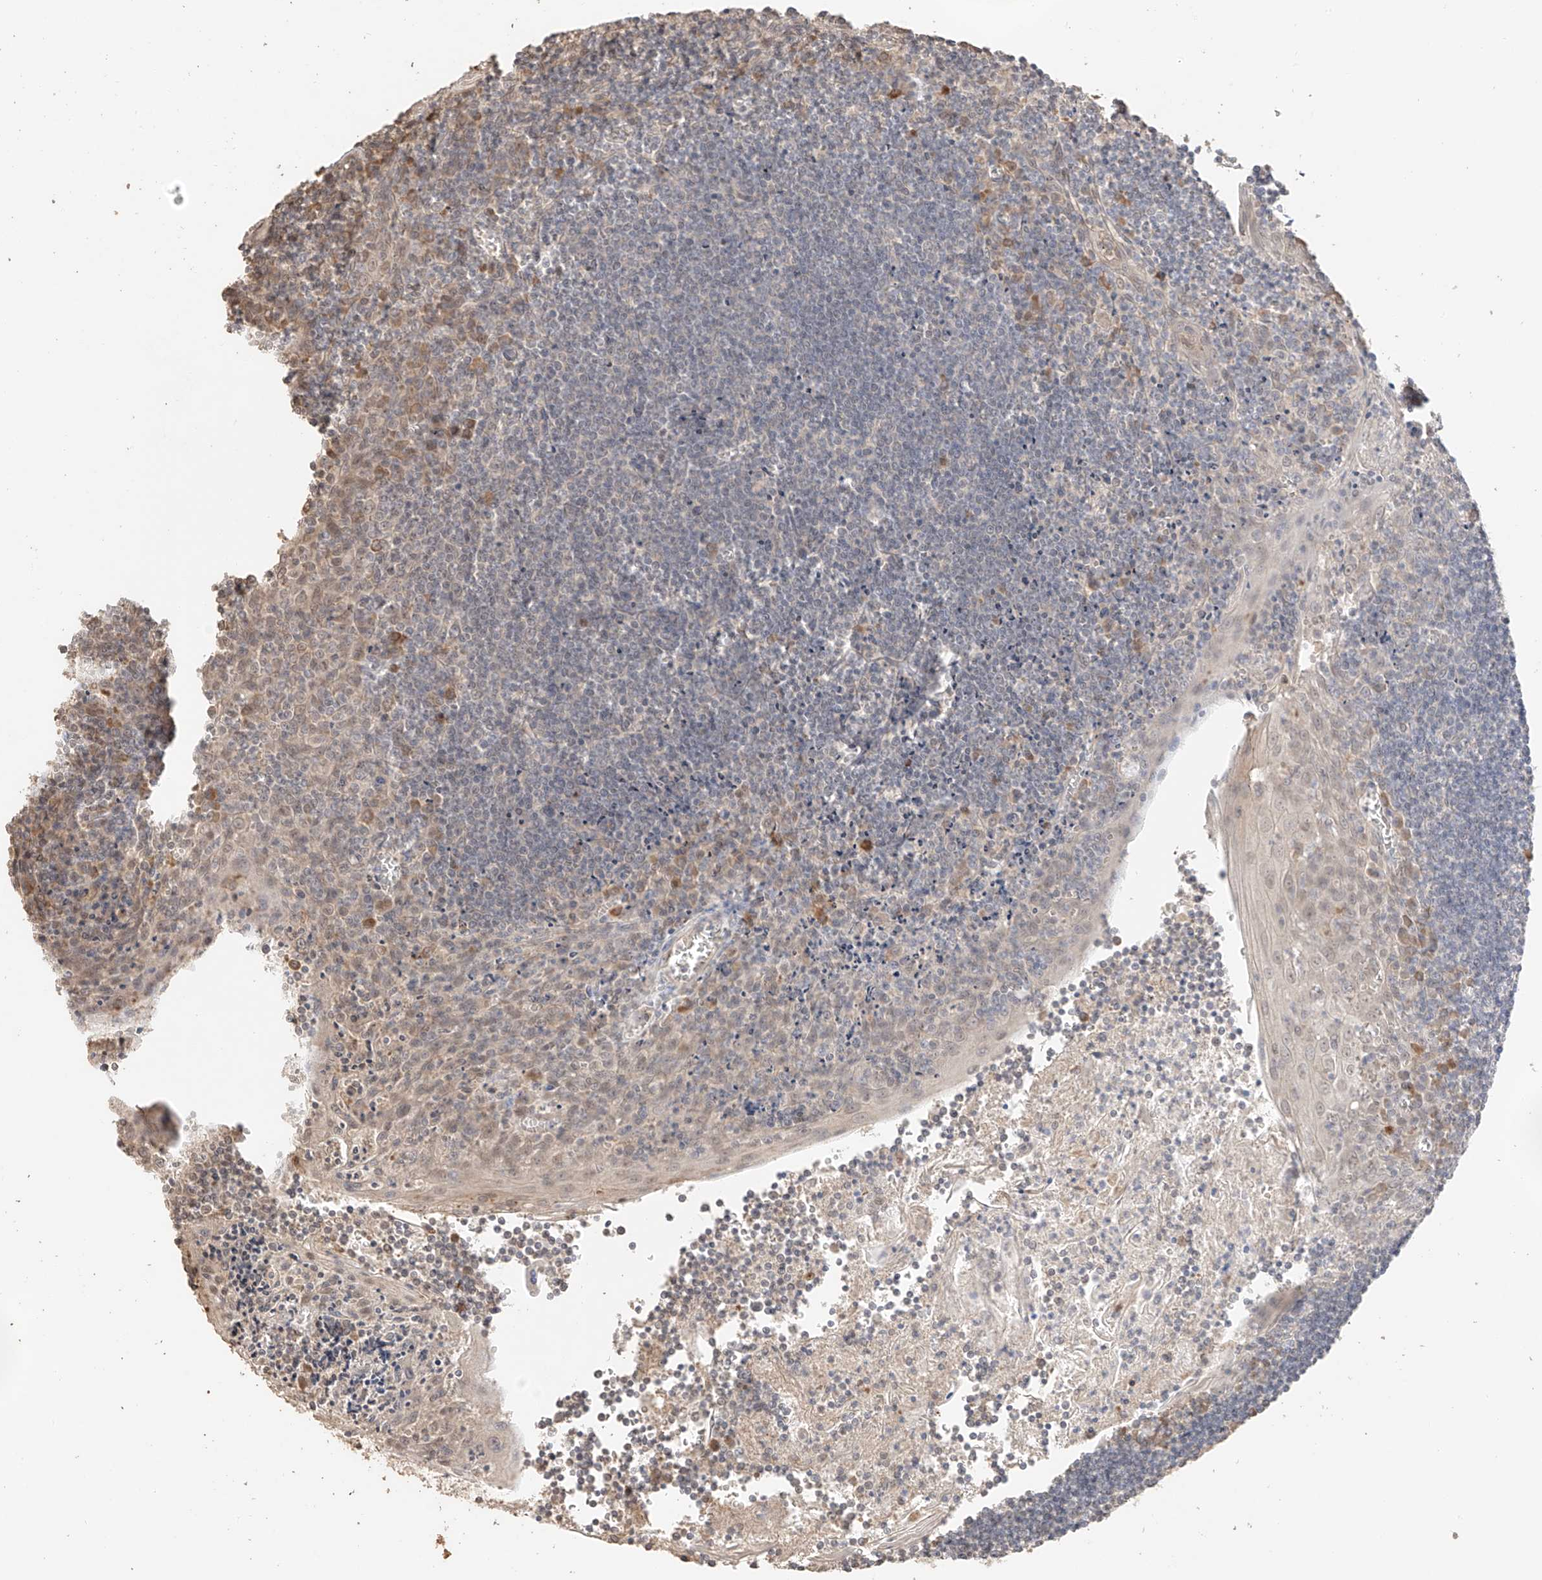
{"staining": {"intensity": "weak", "quantity": "<25%", "location": "cytoplasmic/membranous"}, "tissue": "tonsil", "cell_type": "Germinal center cells", "image_type": "normal", "snomed": [{"axis": "morphology", "description": "Normal tissue, NOS"}, {"axis": "topography", "description": "Tonsil"}], "caption": "This micrograph is of unremarkable tonsil stained with immunohistochemistry to label a protein in brown with the nuclei are counter-stained blue. There is no expression in germinal center cells. Nuclei are stained in blue.", "gene": "IL22RA2", "patient": {"sex": "male", "age": 27}}